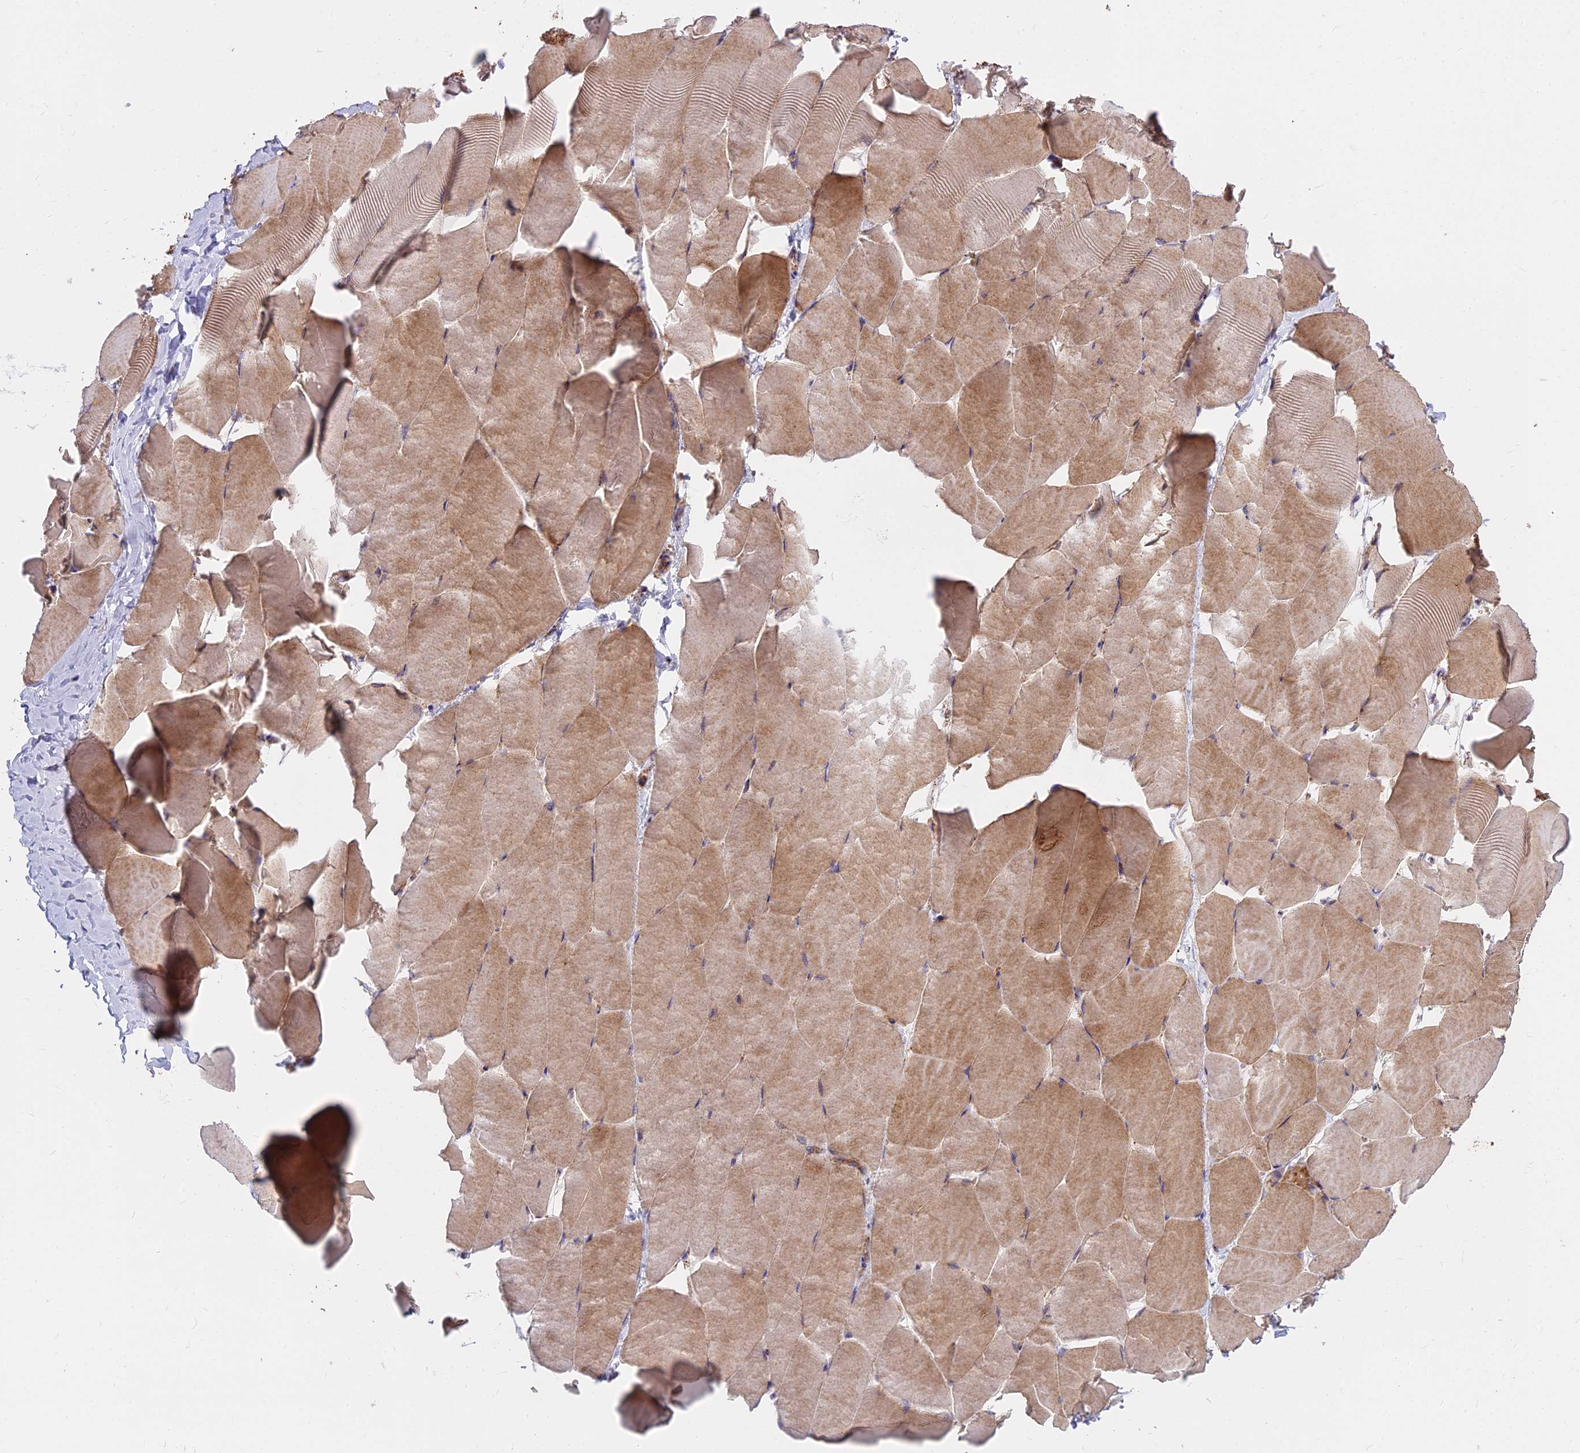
{"staining": {"intensity": "moderate", "quantity": ">75%", "location": "cytoplasmic/membranous"}, "tissue": "skeletal muscle", "cell_type": "Myocytes", "image_type": "normal", "snomed": [{"axis": "morphology", "description": "Normal tissue, NOS"}, {"axis": "topography", "description": "Skeletal muscle"}], "caption": "Protein expression by immunohistochemistry (IHC) displays moderate cytoplasmic/membranous positivity in about >75% of myocytes in unremarkable skeletal muscle.", "gene": "FRMPD1", "patient": {"sex": "male", "age": 25}}